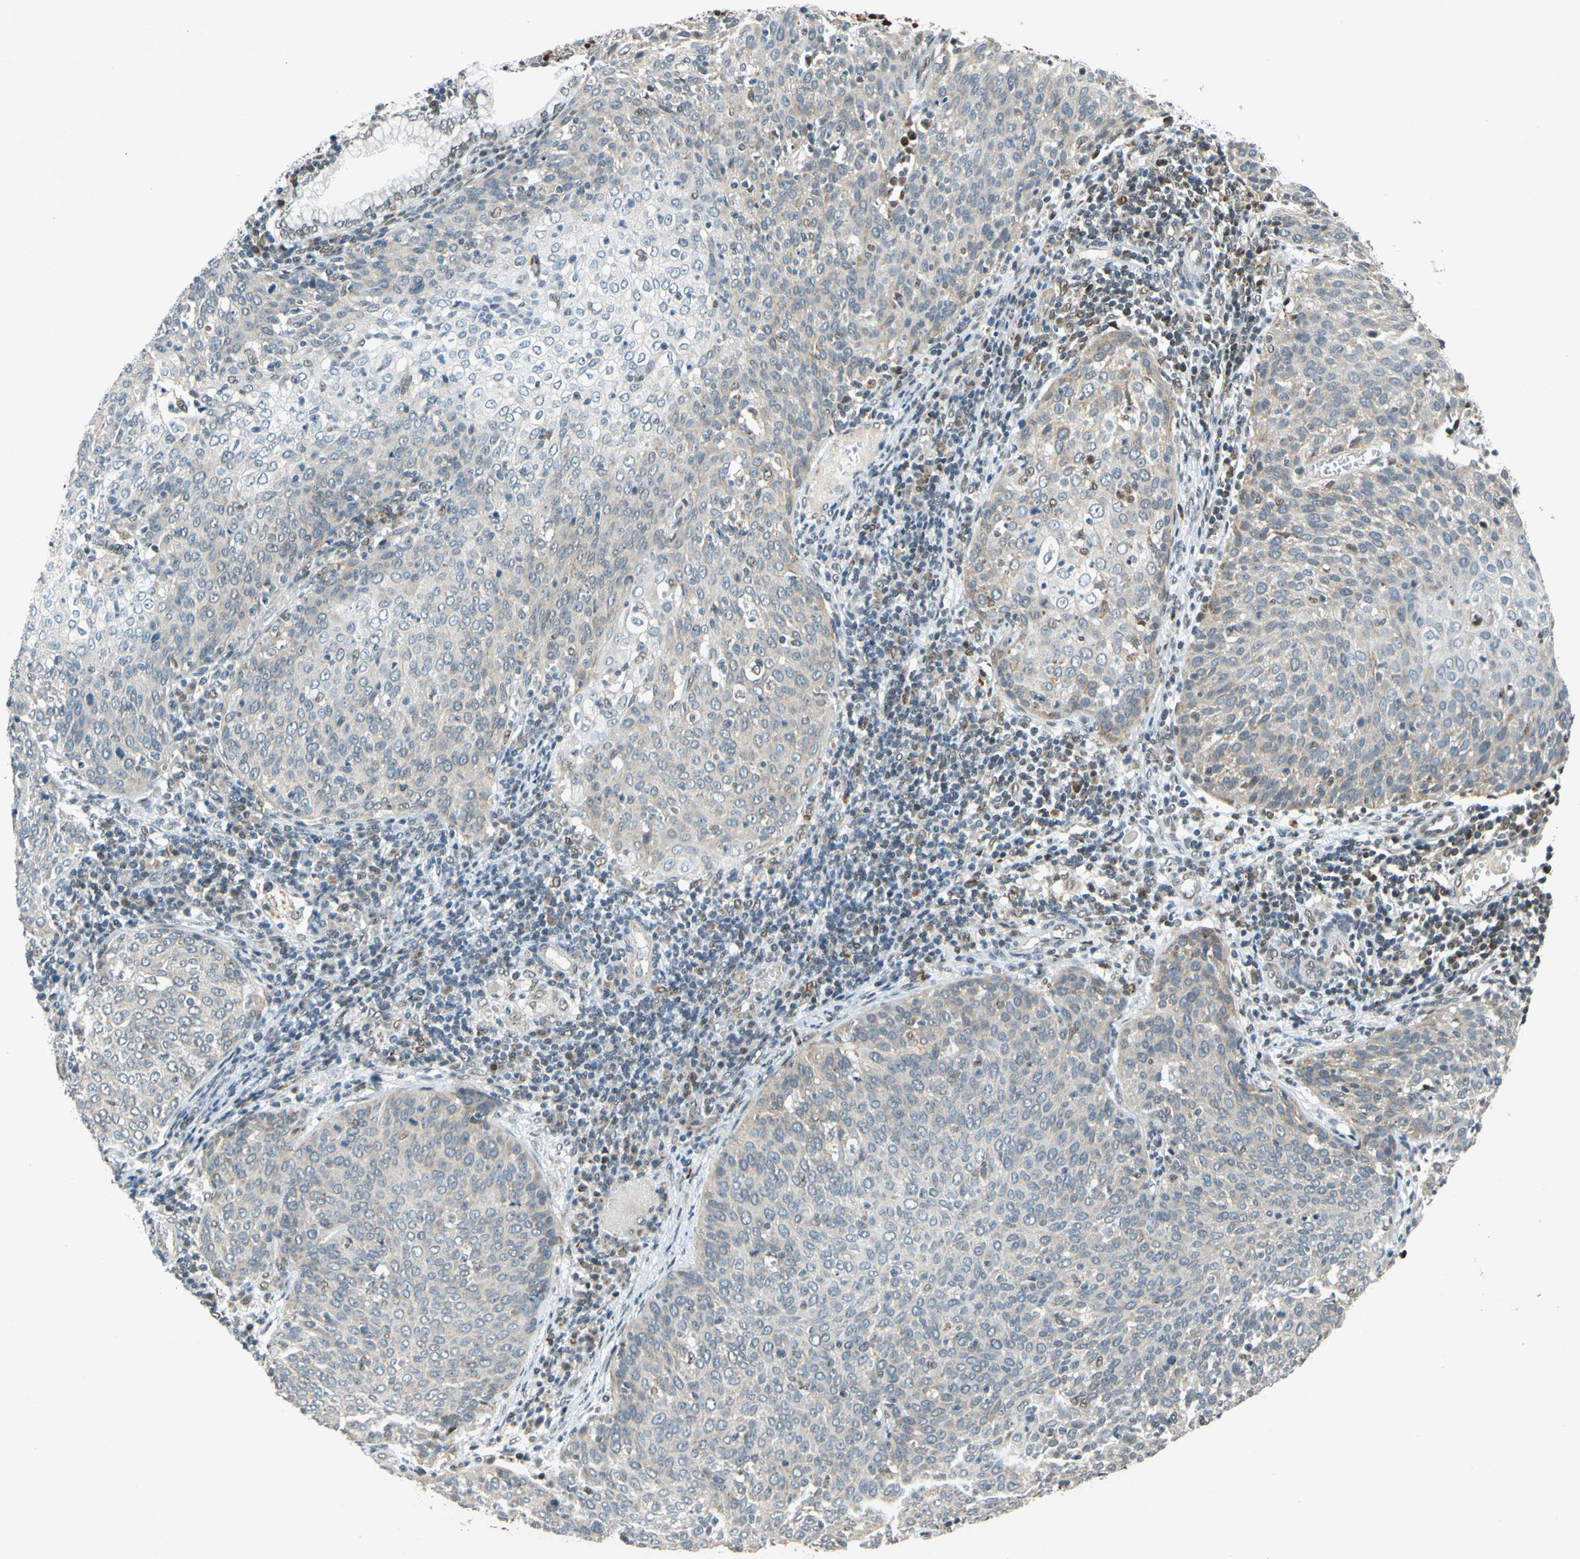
{"staining": {"intensity": "weak", "quantity": ">75%", "location": "cytoplasmic/membranous"}, "tissue": "cervical cancer", "cell_type": "Tumor cells", "image_type": "cancer", "snomed": [{"axis": "morphology", "description": "Squamous cell carcinoma, NOS"}, {"axis": "topography", "description": "Cervix"}], "caption": "DAB immunohistochemical staining of human cervical cancer exhibits weak cytoplasmic/membranous protein staining in approximately >75% of tumor cells. (Brightfield microscopy of DAB IHC at high magnification).", "gene": "POGZ", "patient": {"sex": "female", "age": 38}}